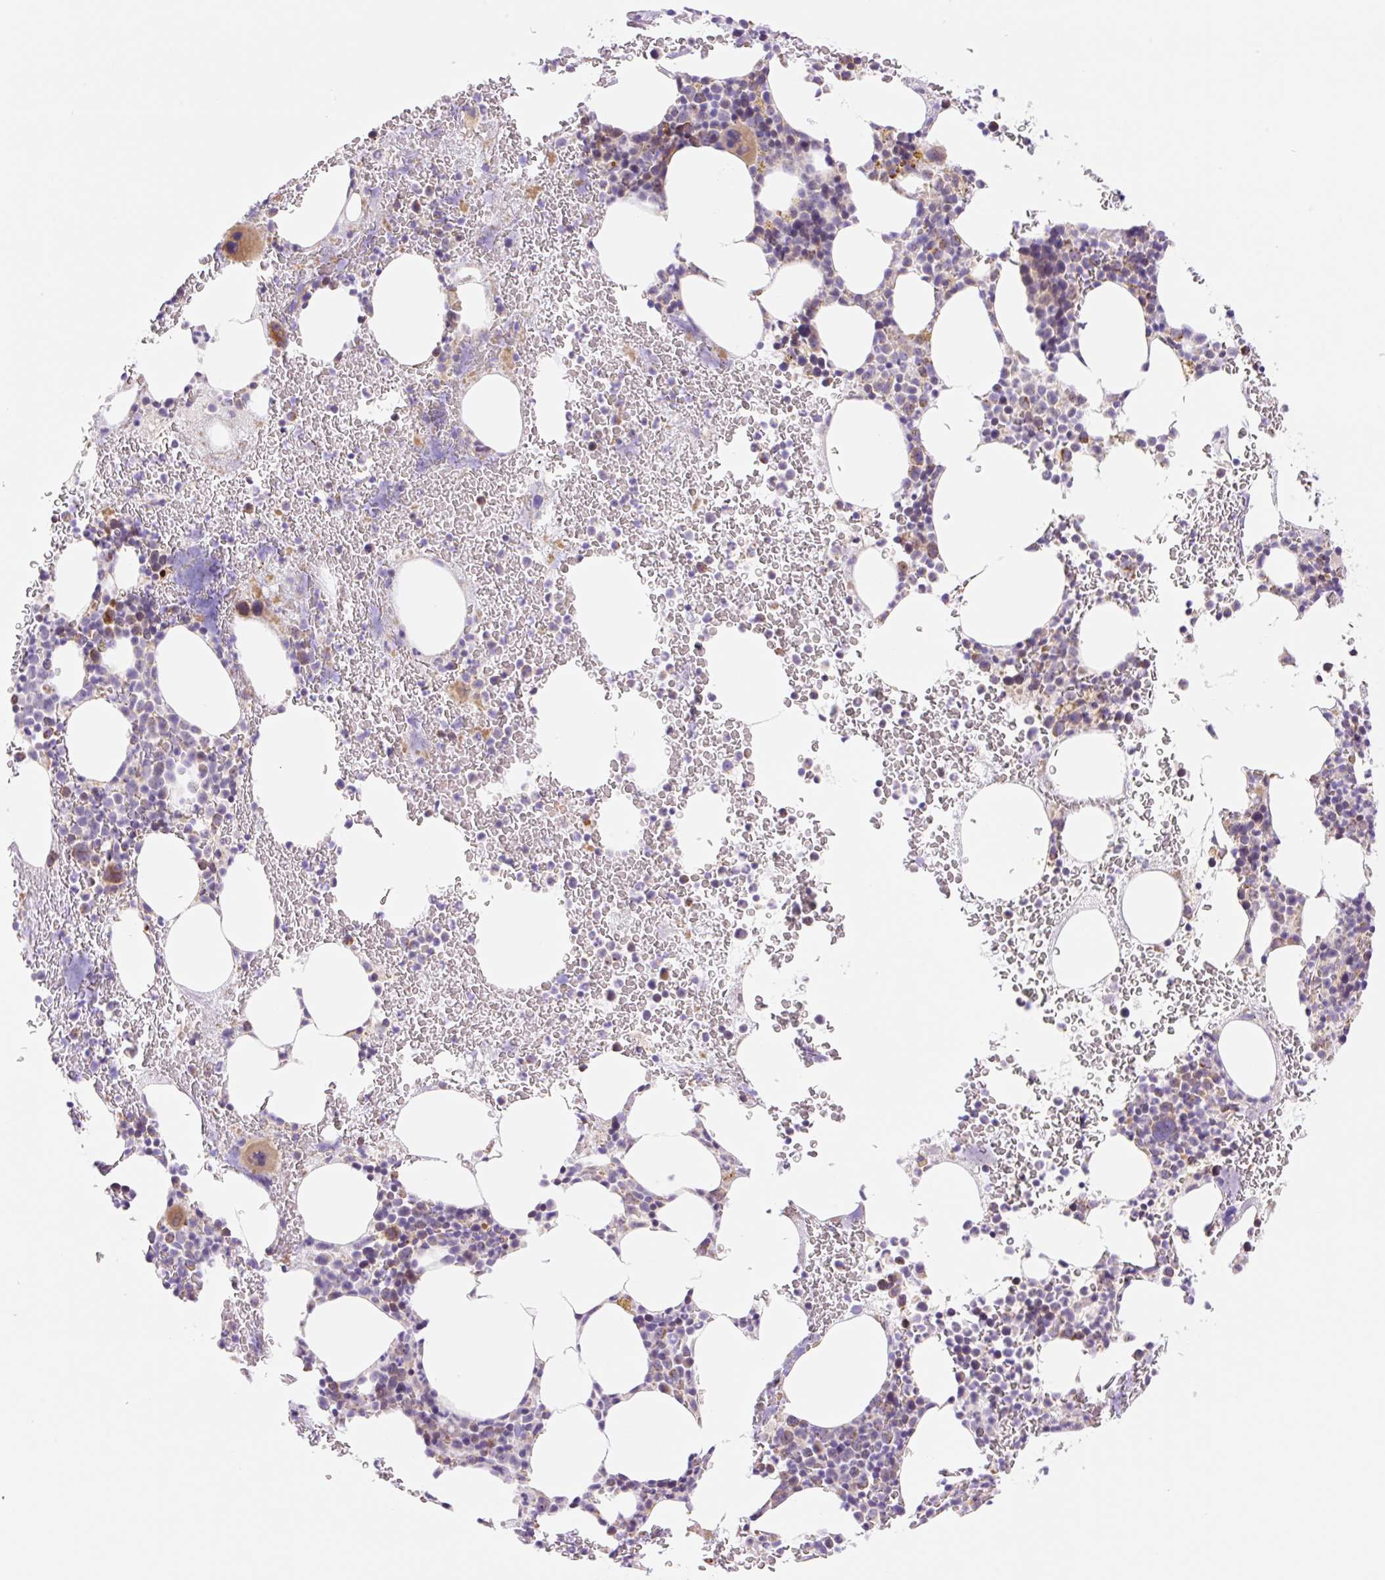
{"staining": {"intensity": "moderate", "quantity": "25%-75%", "location": "cytoplasmic/membranous"}, "tissue": "bone marrow", "cell_type": "Hematopoietic cells", "image_type": "normal", "snomed": [{"axis": "morphology", "description": "Normal tissue, NOS"}, {"axis": "topography", "description": "Bone marrow"}], "caption": "Bone marrow was stained to show a protein in brown. There is medium levels of moderate cytoplasmic/membranous positivity in approximately 25%-75% of hematopoietic cells. (DAB (3,3'-diaminobenzidine) = brown stain, brightfield microscopy at high magnification).", "gene": "ESAM", "patient": {"sex": "male", "age": 62}}